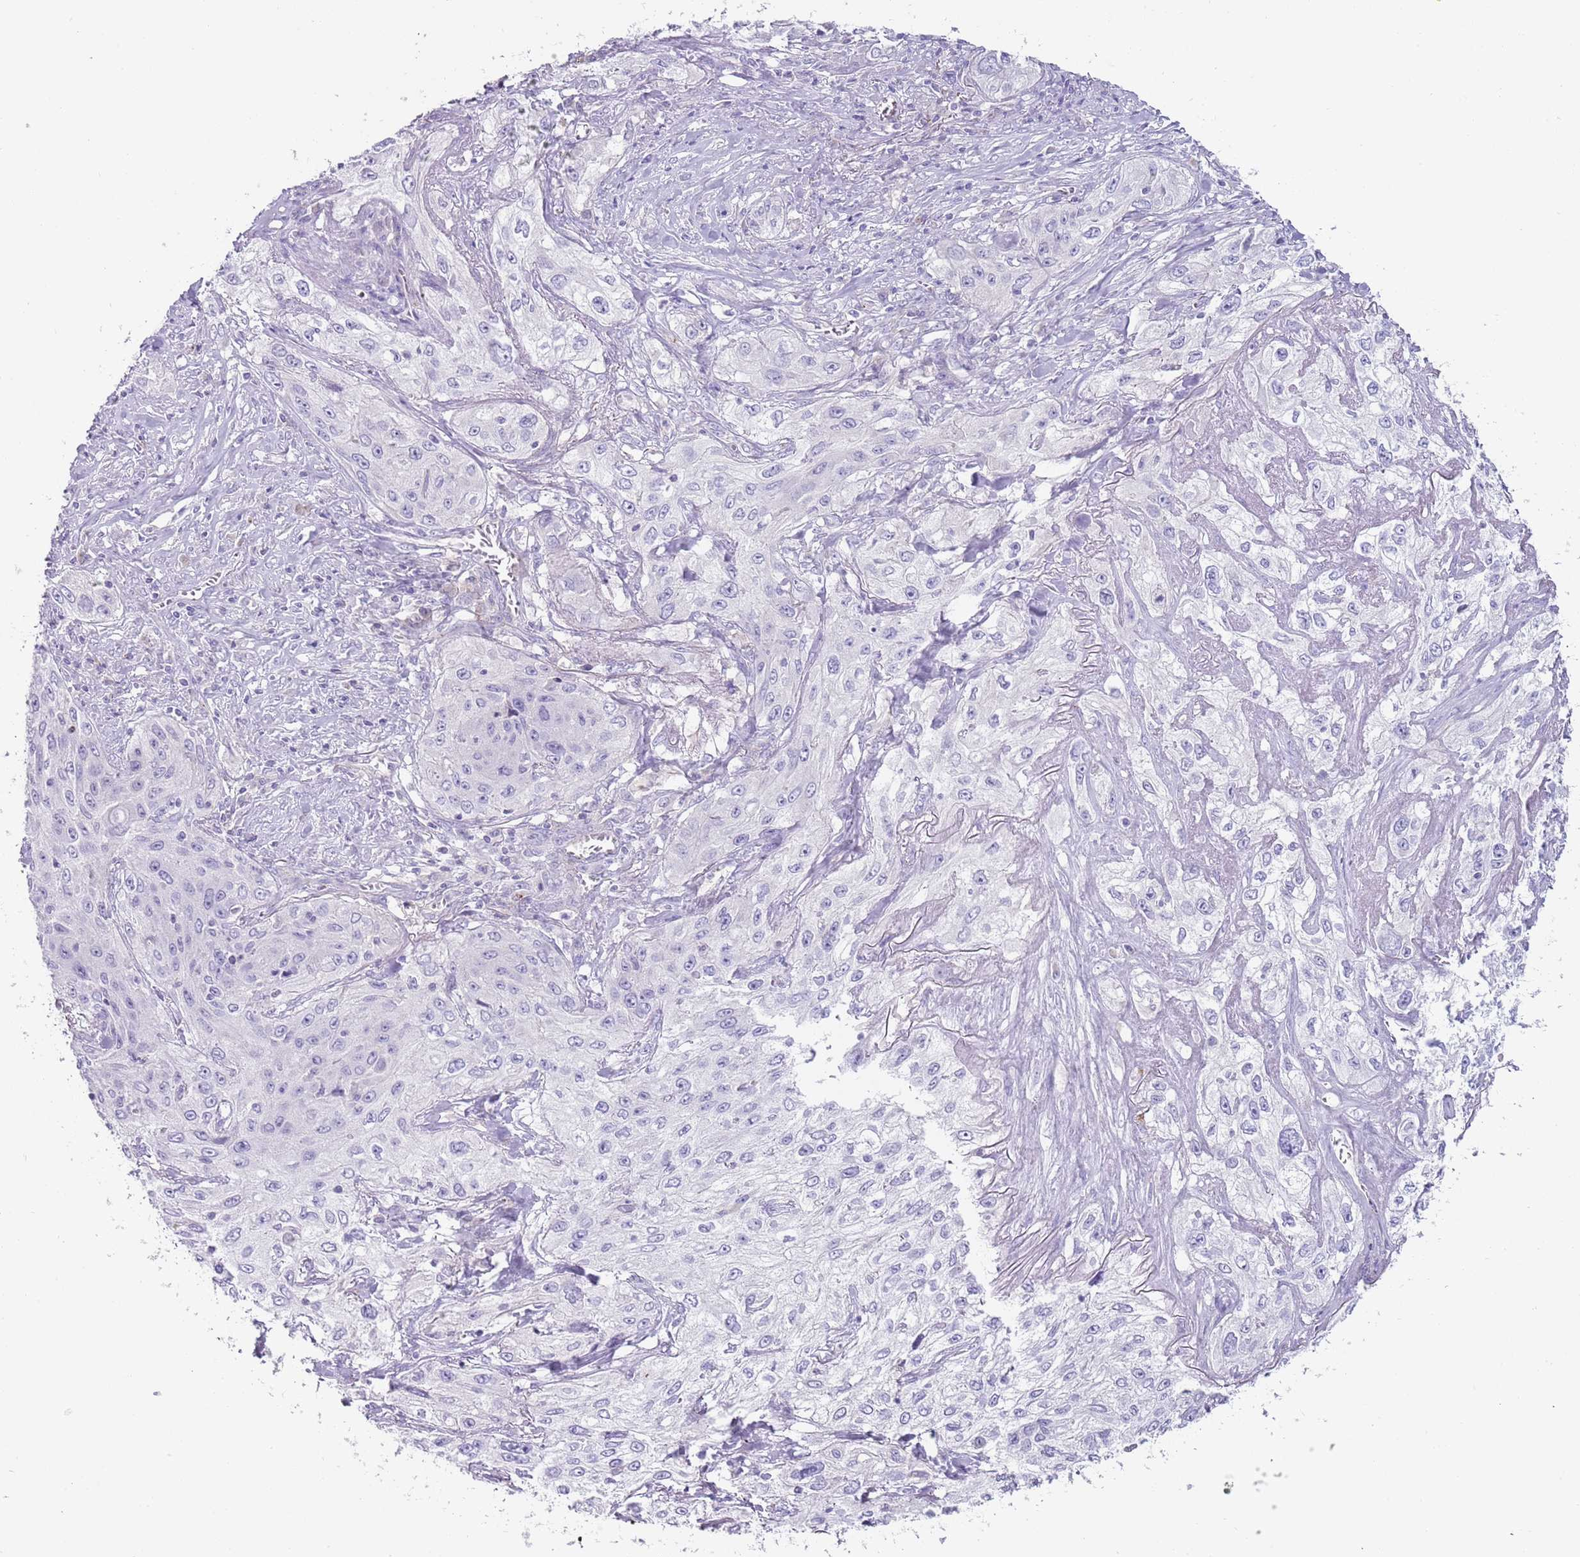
{"staining": {"intensity": "negative", "quantity": "none", "location": "none"}, "tissue": "lung cancer", "cell_type": "Tumor cells", "image_type": "cancer", "snomed": [{"axis": "morphology", "description": "Squamous cell carcinoma, NOS"}, {"axis": "topography", "description": "Lung"}], "caption": "Immunohistochemistry histopathology image of human squamous cell carcinoma (lung) stained for a protein (brown), which shows no staining in tumor cells.", "gene": "LRRN3", "patient": {"sex": "female", "age": 69}}